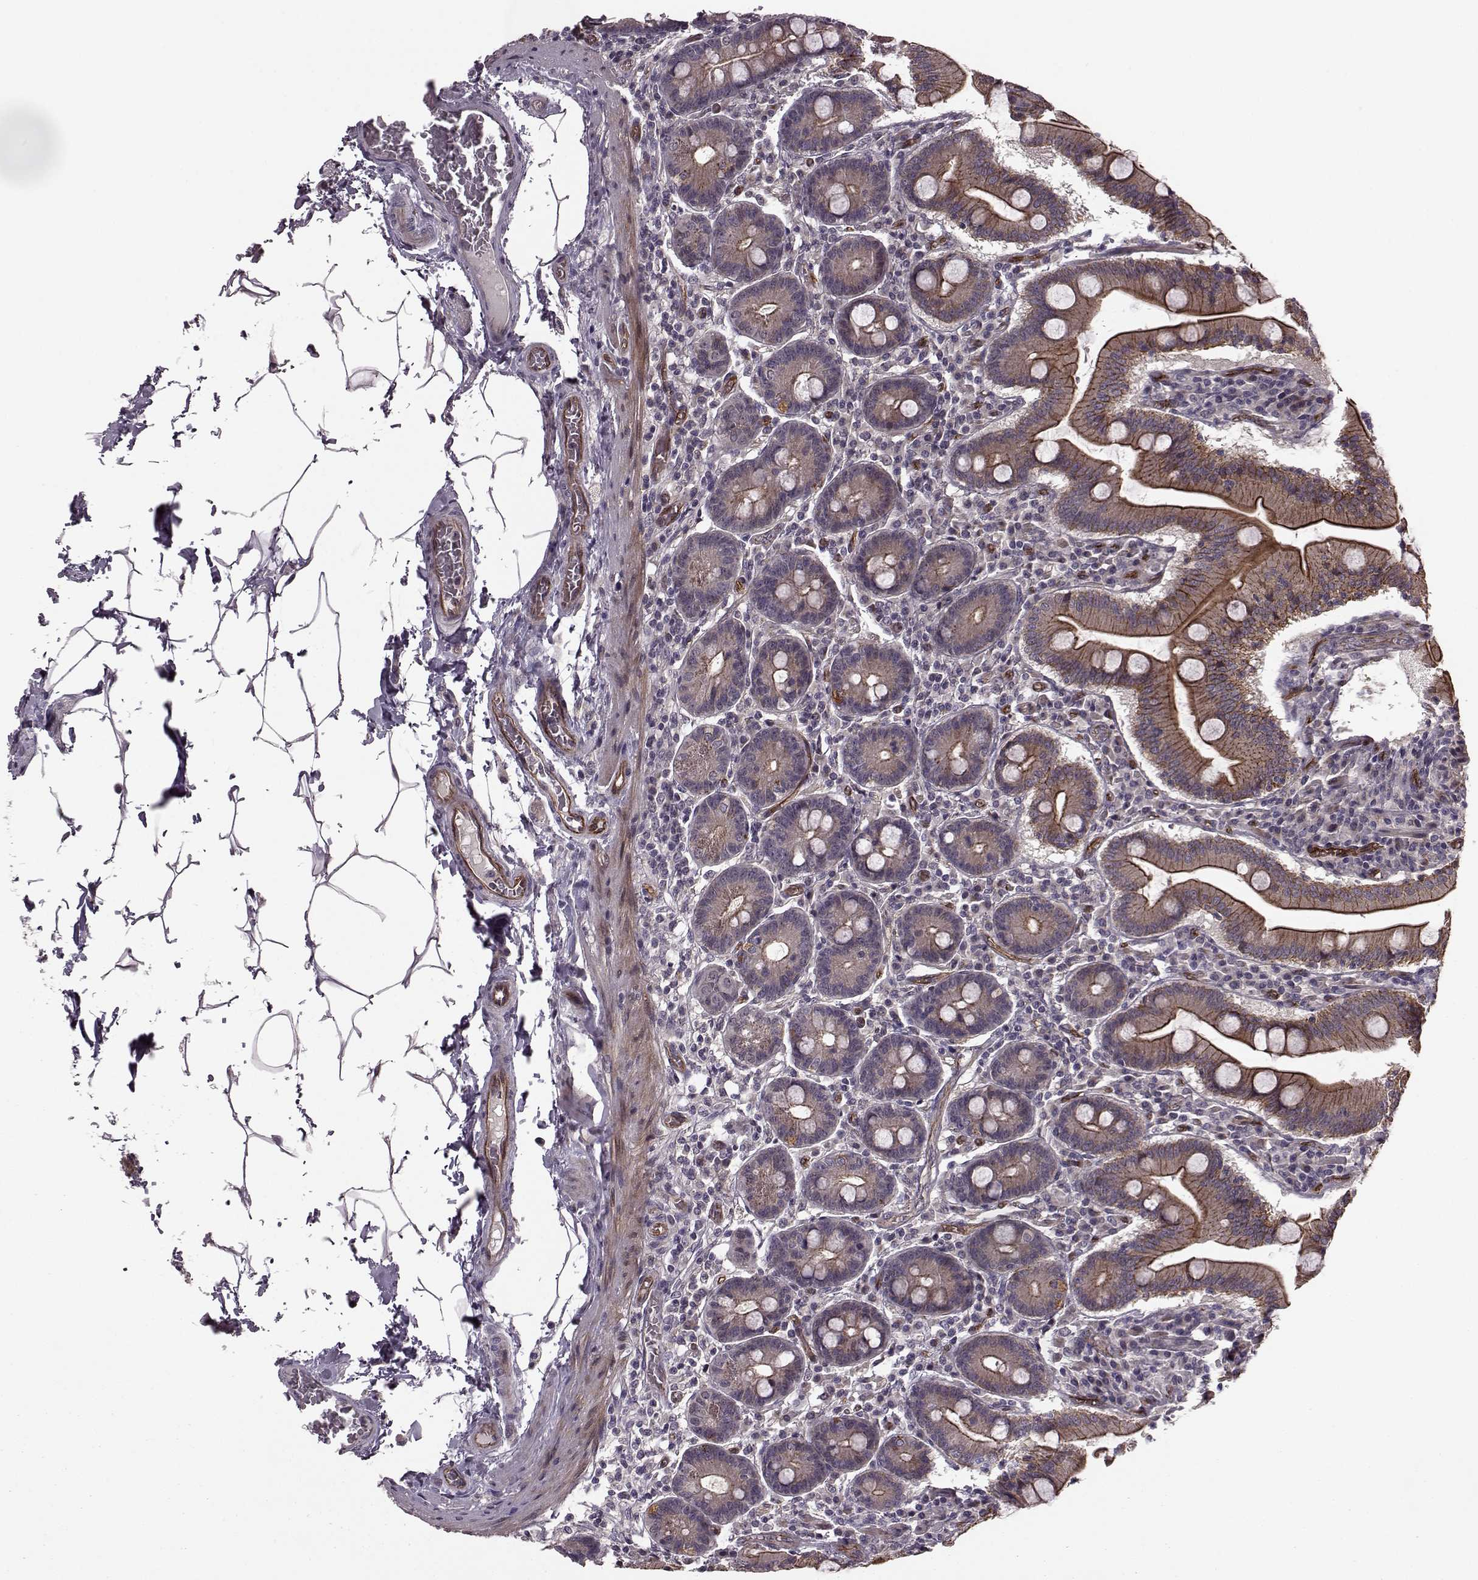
{"staining": {"intensity": "strong", "quantity": ">75%", "location": "cytoplasmic/membranous"}, "tissue": "small intestine", "cell_type": "Glandular cells", "image_type": "normal", "snomed": [{"axis": "morphology", "description": "Normal tissue, NOS"}, {"axis": "topography", "description": "Small intestine"}], "caption": "IHC histopathology image of normal small intestine: human small intestine stained using IHC exhibits high levels of strong protein expression localized specifically in the cytoplasmic/membranous of glandular cells, appearing as a cytoplasmic/membranous brown color.", "gene": "SYNPO", "patient": {"sex": "male", "age": 37}}